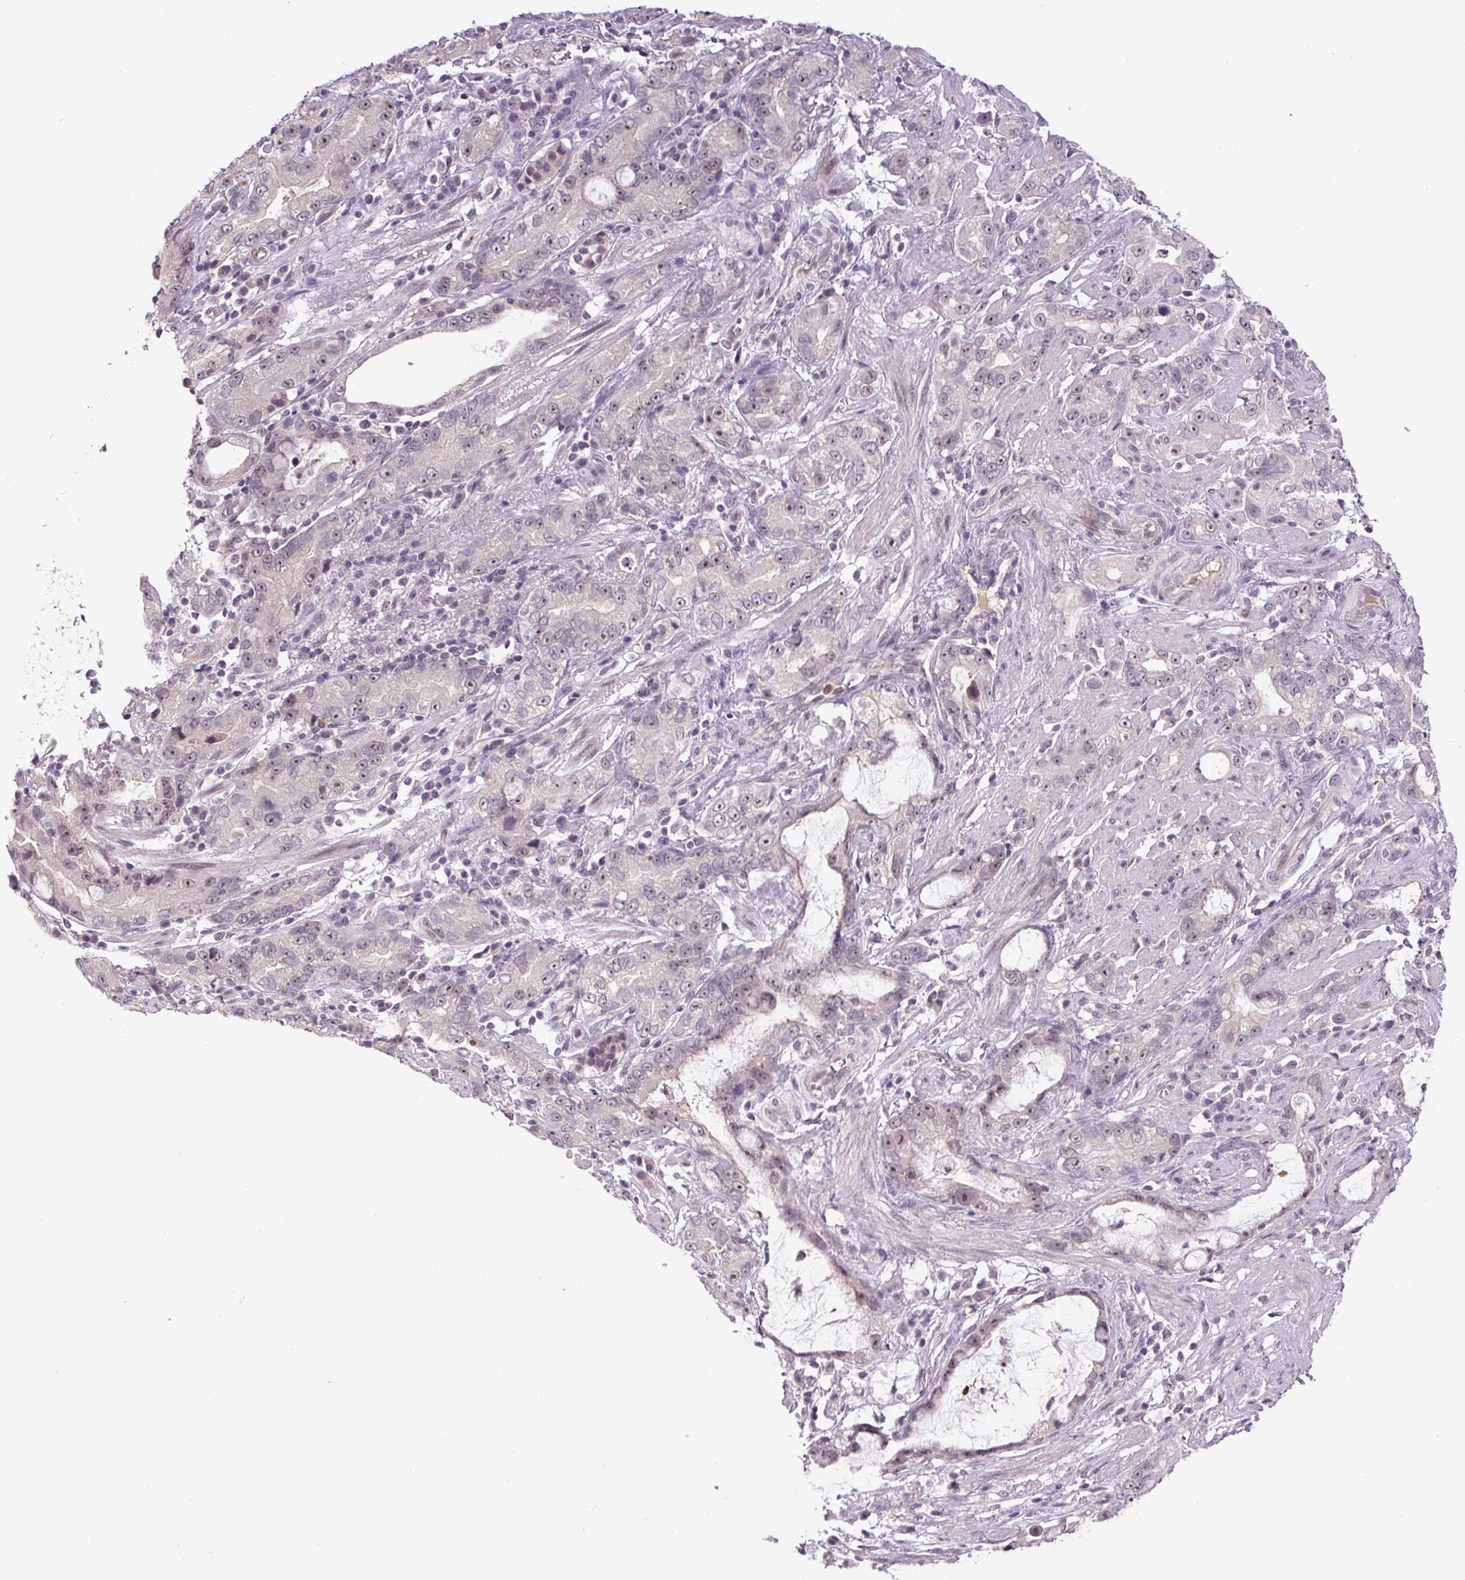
{"staining": {"intensity": "weak", "quantity": "25%-75%", "location": "nuclear"}, "tissue": "stomach cancer", "cell_type": "Tumor cells", "image_type": "cancer", "snomed": [{"axis": "morphology", "description": "Adenocarcinoma, NOS"}, {"axis": "topography", "description": "Stomach"}], "caption": "Stomach adenocarcinoma stained with DAB immunohistochemistry demonstrates low levels of weak nuclear expression in approximately 25%-75% of tumor cells. (Brightfield microscopy of DAB IHC at high magnification).", "gene": "SGF29", "patient": {"sex": "male", "age": 55}}